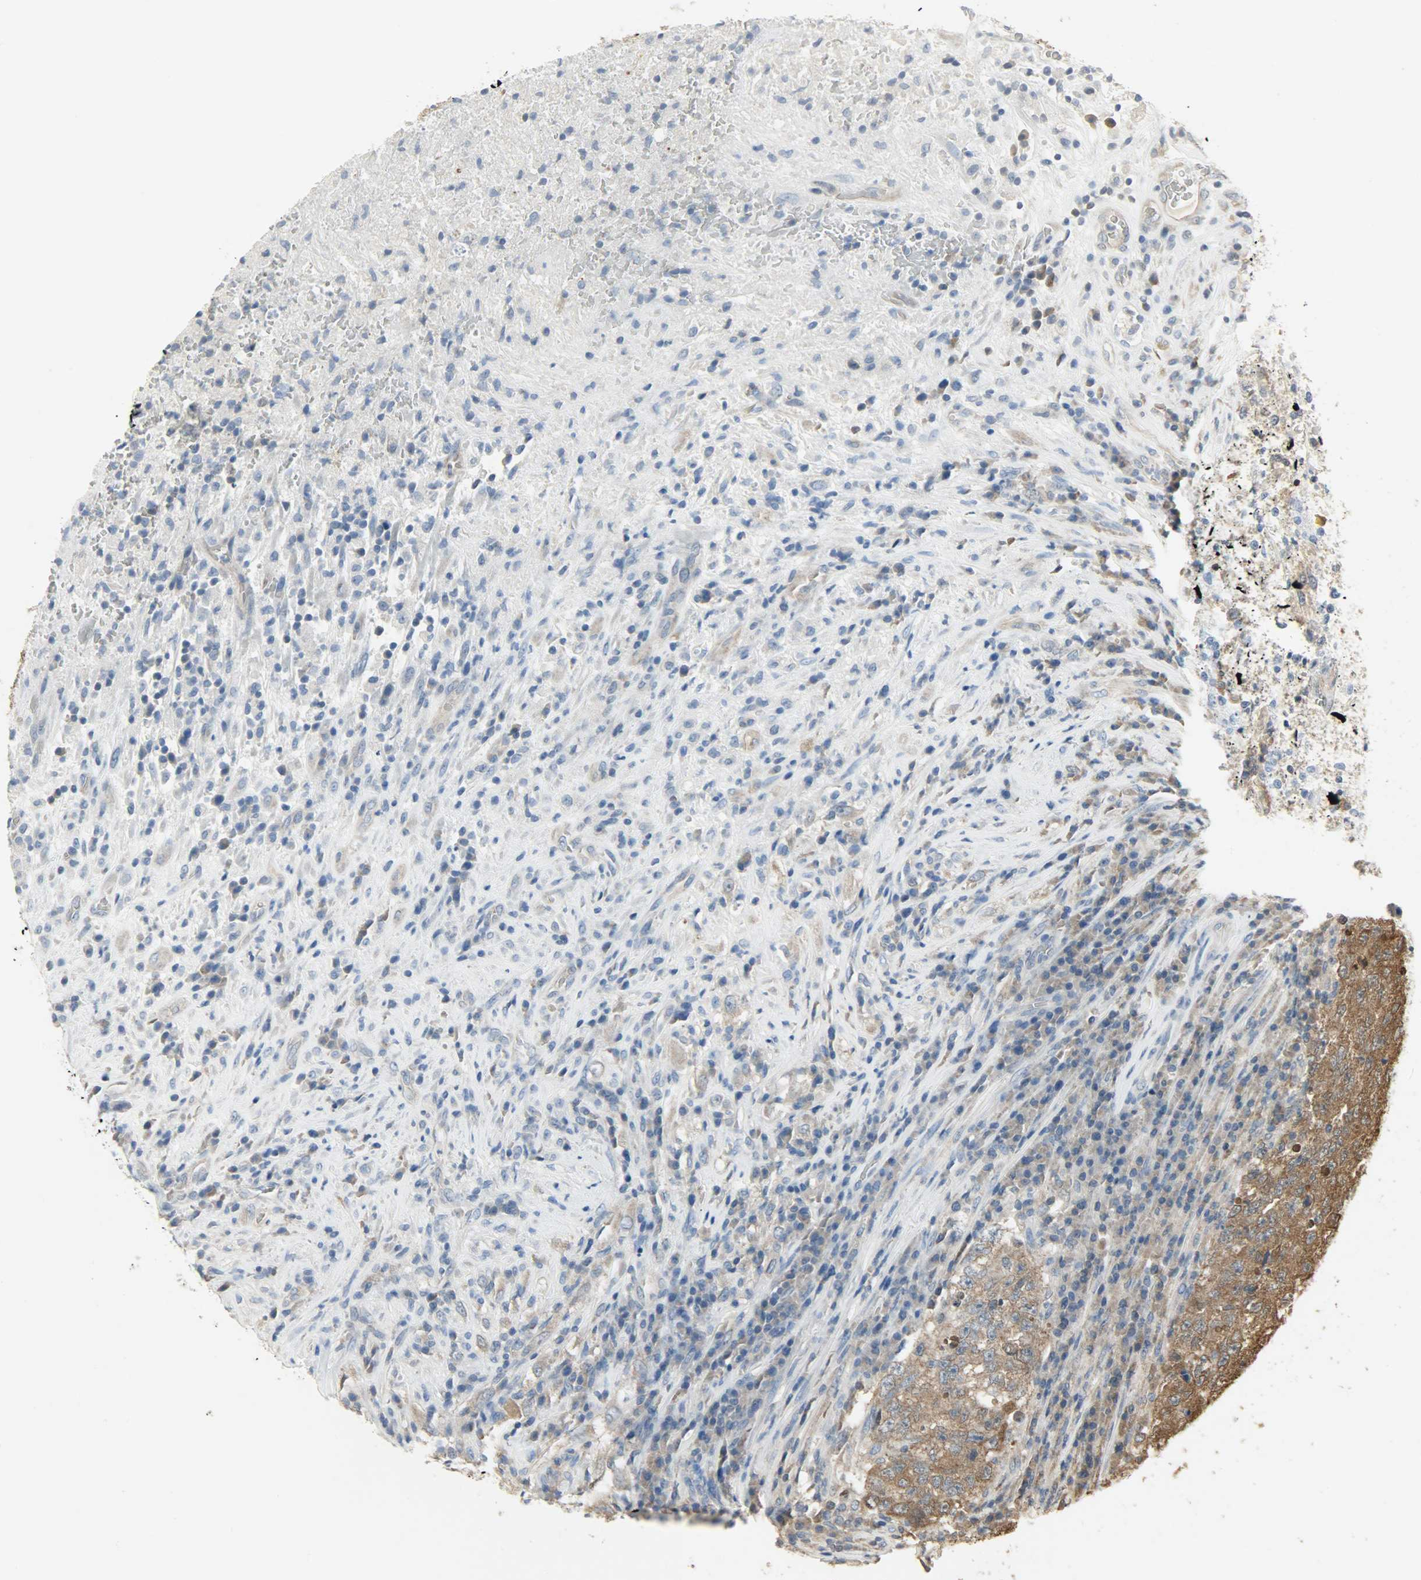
{"staining": {"intensity": "weak", "quantity": ">75%", "location": "cytoplasmic/membranous"}, "tissue": "testis cancer", "cell_type": "Tumor cells", "image_type": "cancer", "snomed": [{"axis": "morphology", "description": "Necrosis, NOS"}, {"axis": "morphology", "description": "Carcinoma, Embryonal, NOS"}, {"axis": "topography", "description": "Testis"}], "caption": "High-power microscopy captured an immunohistochemistry (IHC) histopathology image of testis embryonal carcinoma, revealing weak cytoplasmic/membranous staining in about >75% of tumor cells.", "gene": "LDHB", "patient": {"sex": "male", "age": 19}}